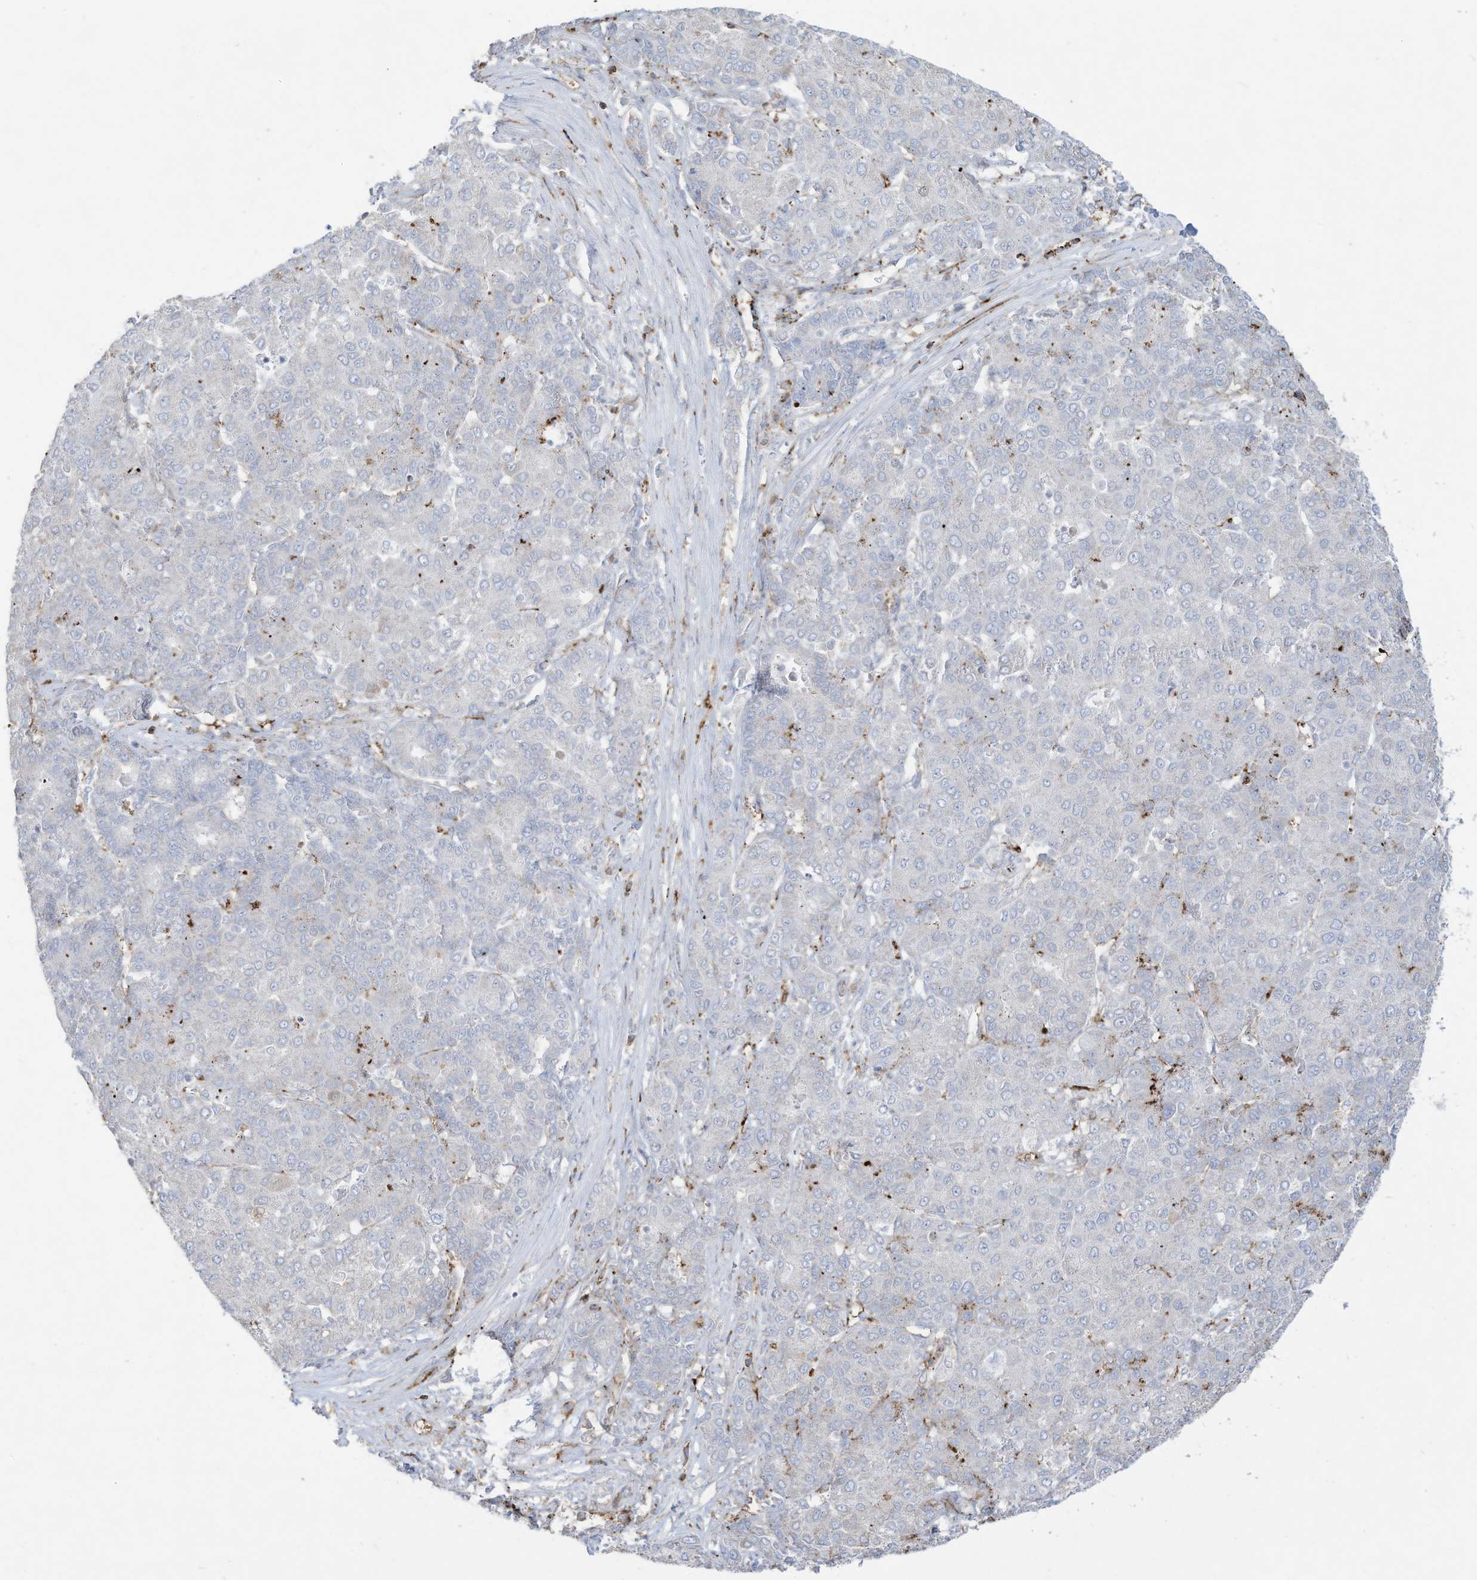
{"staining": {"intensity": "negative", "quantity": "none", "location": "none"}, "tissue": "liver cancer", "cell_type": "Tumor cells", "image_type": "cancer", "snomed": [{"axis": "morphology", "description": "Carcinoma, Hepatocellular, NOS"}, {"axis": "topography", "description": "Liver"}], "caption": "An IHC image of liver cancer is shown. There is no staining in tumor cells of liver cancer.", "gene": "THNSL2", "patient": {"sex": "male", "age": 65}}